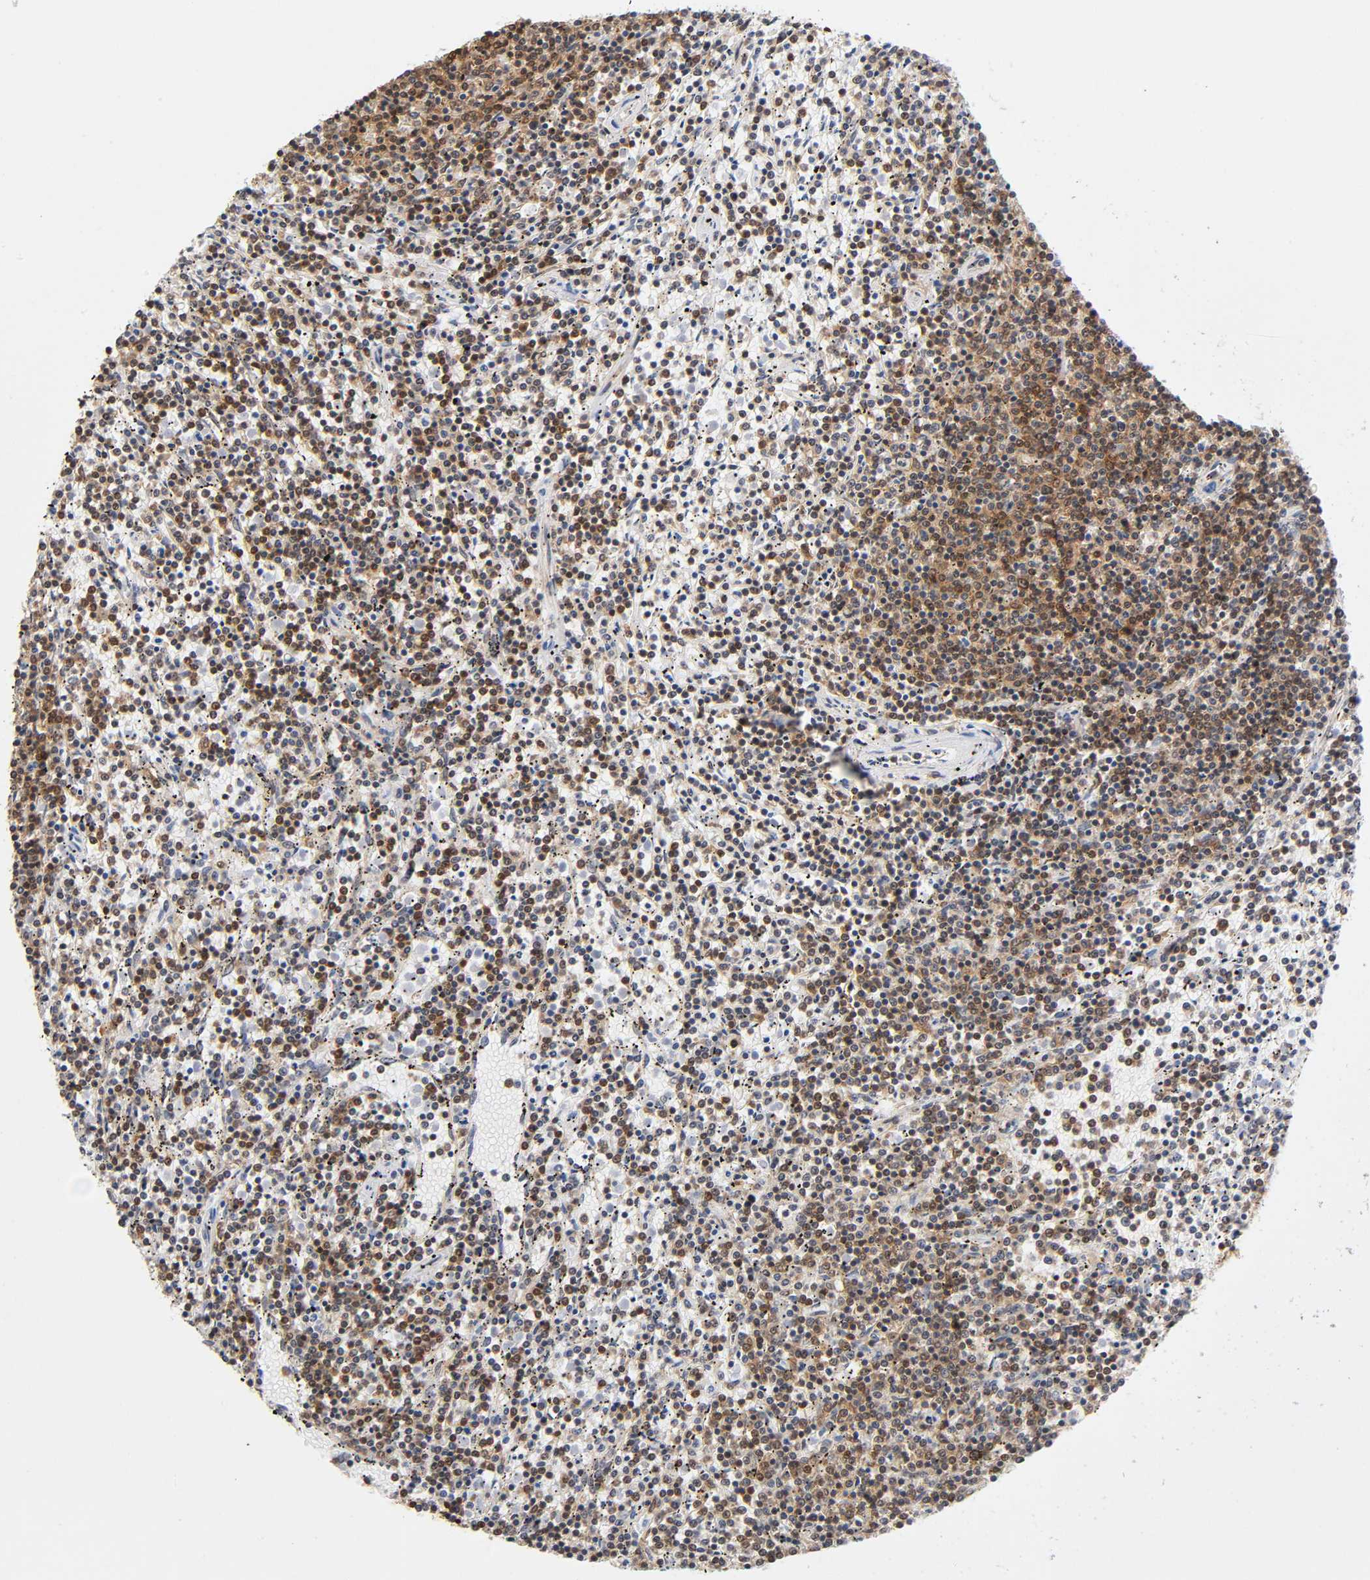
{"staining": {"intensity": "strong", "quantity": "25%-75%", "location": "cytoplasmic/membranous,nuclear"}, "tissue": "lymphoma", "cell_type": "Tumor cells", "image_type": "cancer", "snomed": [{"axis": "morphology", "description": "Malignant lymphoma, non-Hodgkin's type, Low grade"}, {"axis": "topography", "description": "Spleen"}], "caption": "Strong cytoplasmic/membranous and nuclear protein expression is seen in about 25%-75% of tumor cells in low-grade malignant lymphoma, non-Hodgkin's type. The staining was performed using DAB to visualize the protein expression in brown, while the nuclei were stained in blue with hematoxylin (Magnification: 20x).", "gene": "ILKAP", "patient": {"sex": "female", "age": 50}}